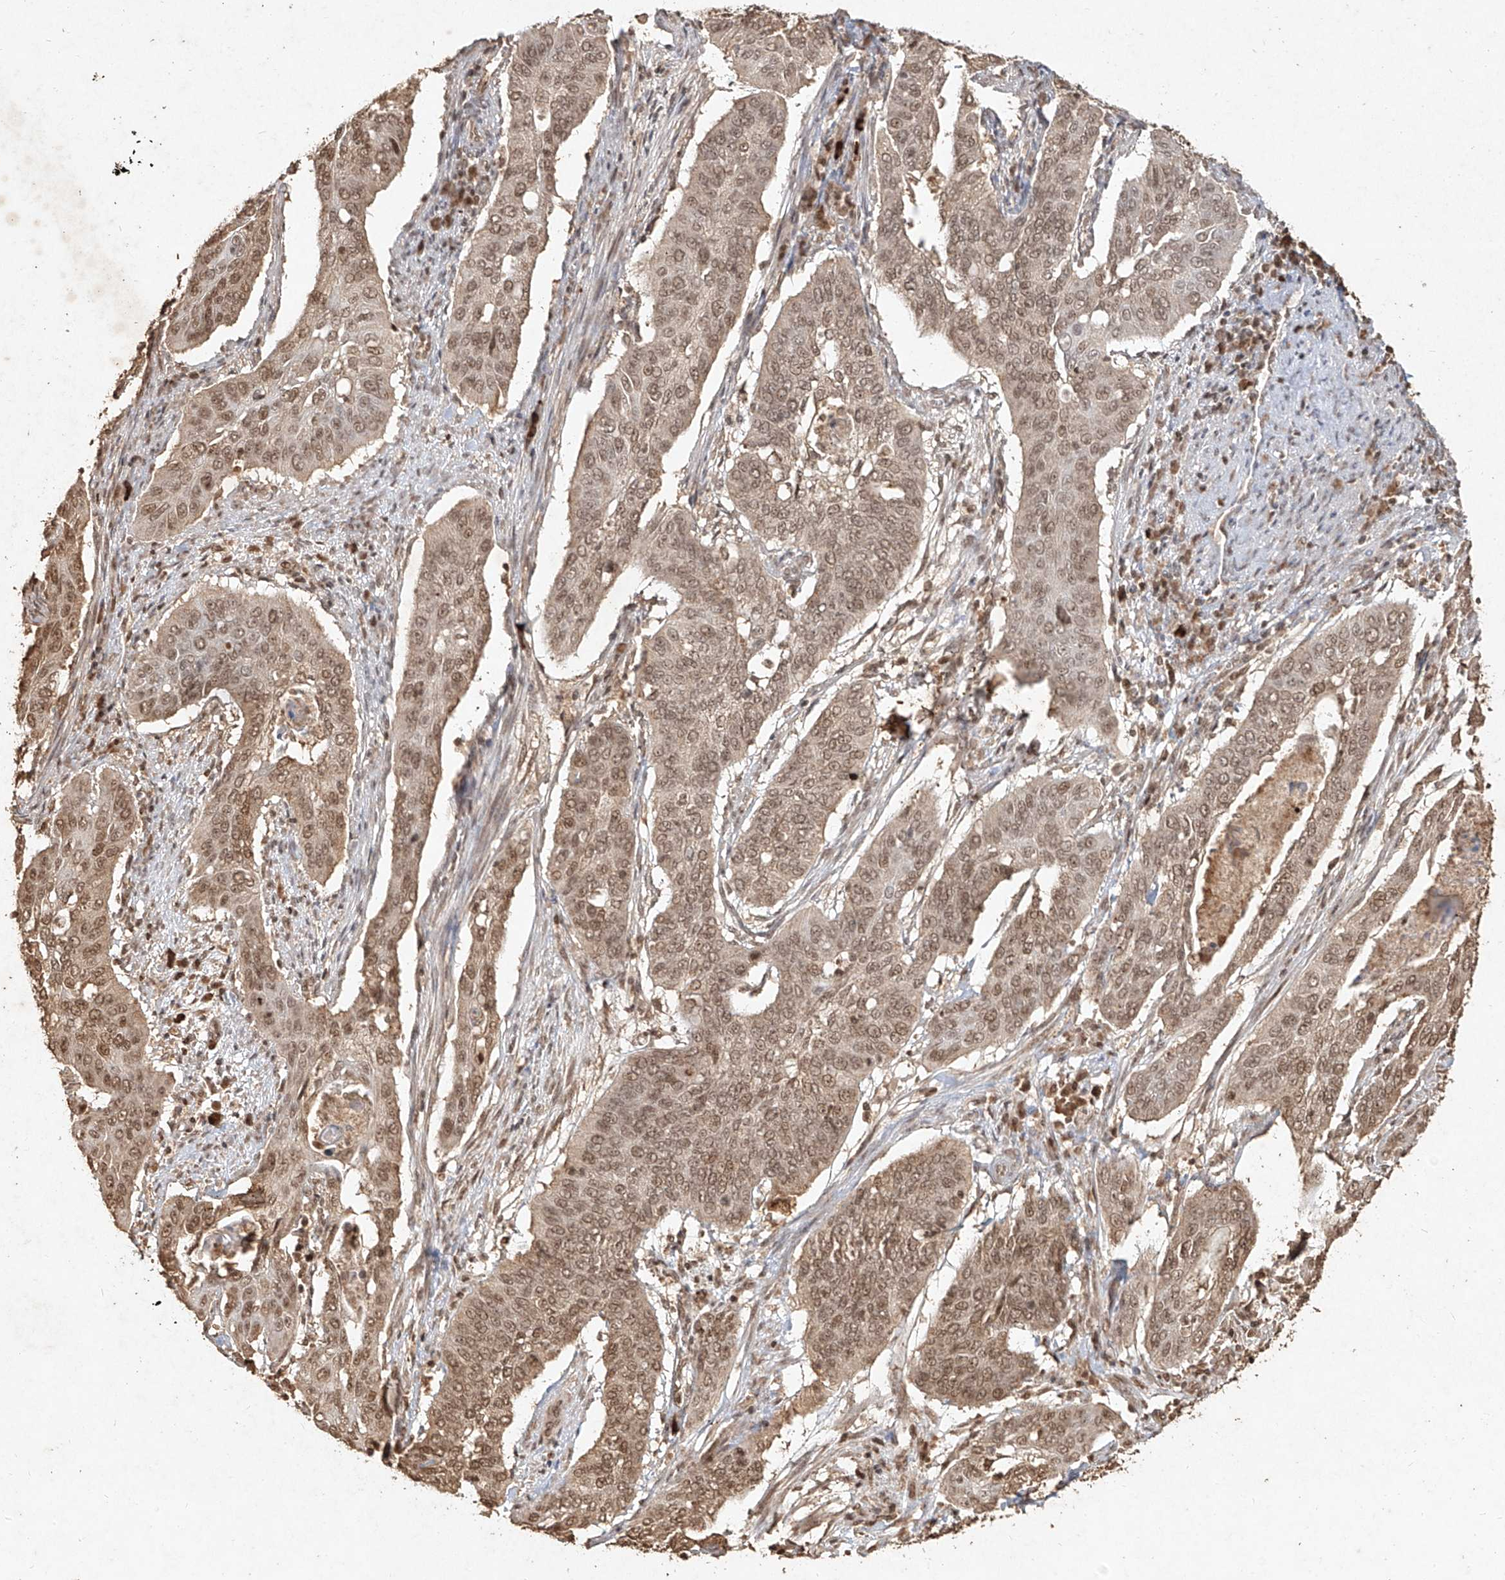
{"staining": {"intensity": "moderate", "quantity": ">75%", "location": "nuclear"}, "tissue": "cervical cancer", "cell_type": "Tumor cells", "image_type": "cancer", "snomed": [{"axis": "morphology", "description": "Squamous cell carcinoma, NOS"}, {"axis": "topography", "description": "Cervix"}], "caption": "IHC micrograph of human squamous cell carcinoma (cervical) stained for a protein (brown), which shows medium levels of moderate nuclear staining in about >75% of tumor cells.", "gene": "UBE2K", "patient": {"sex": "female", "age": 39}}